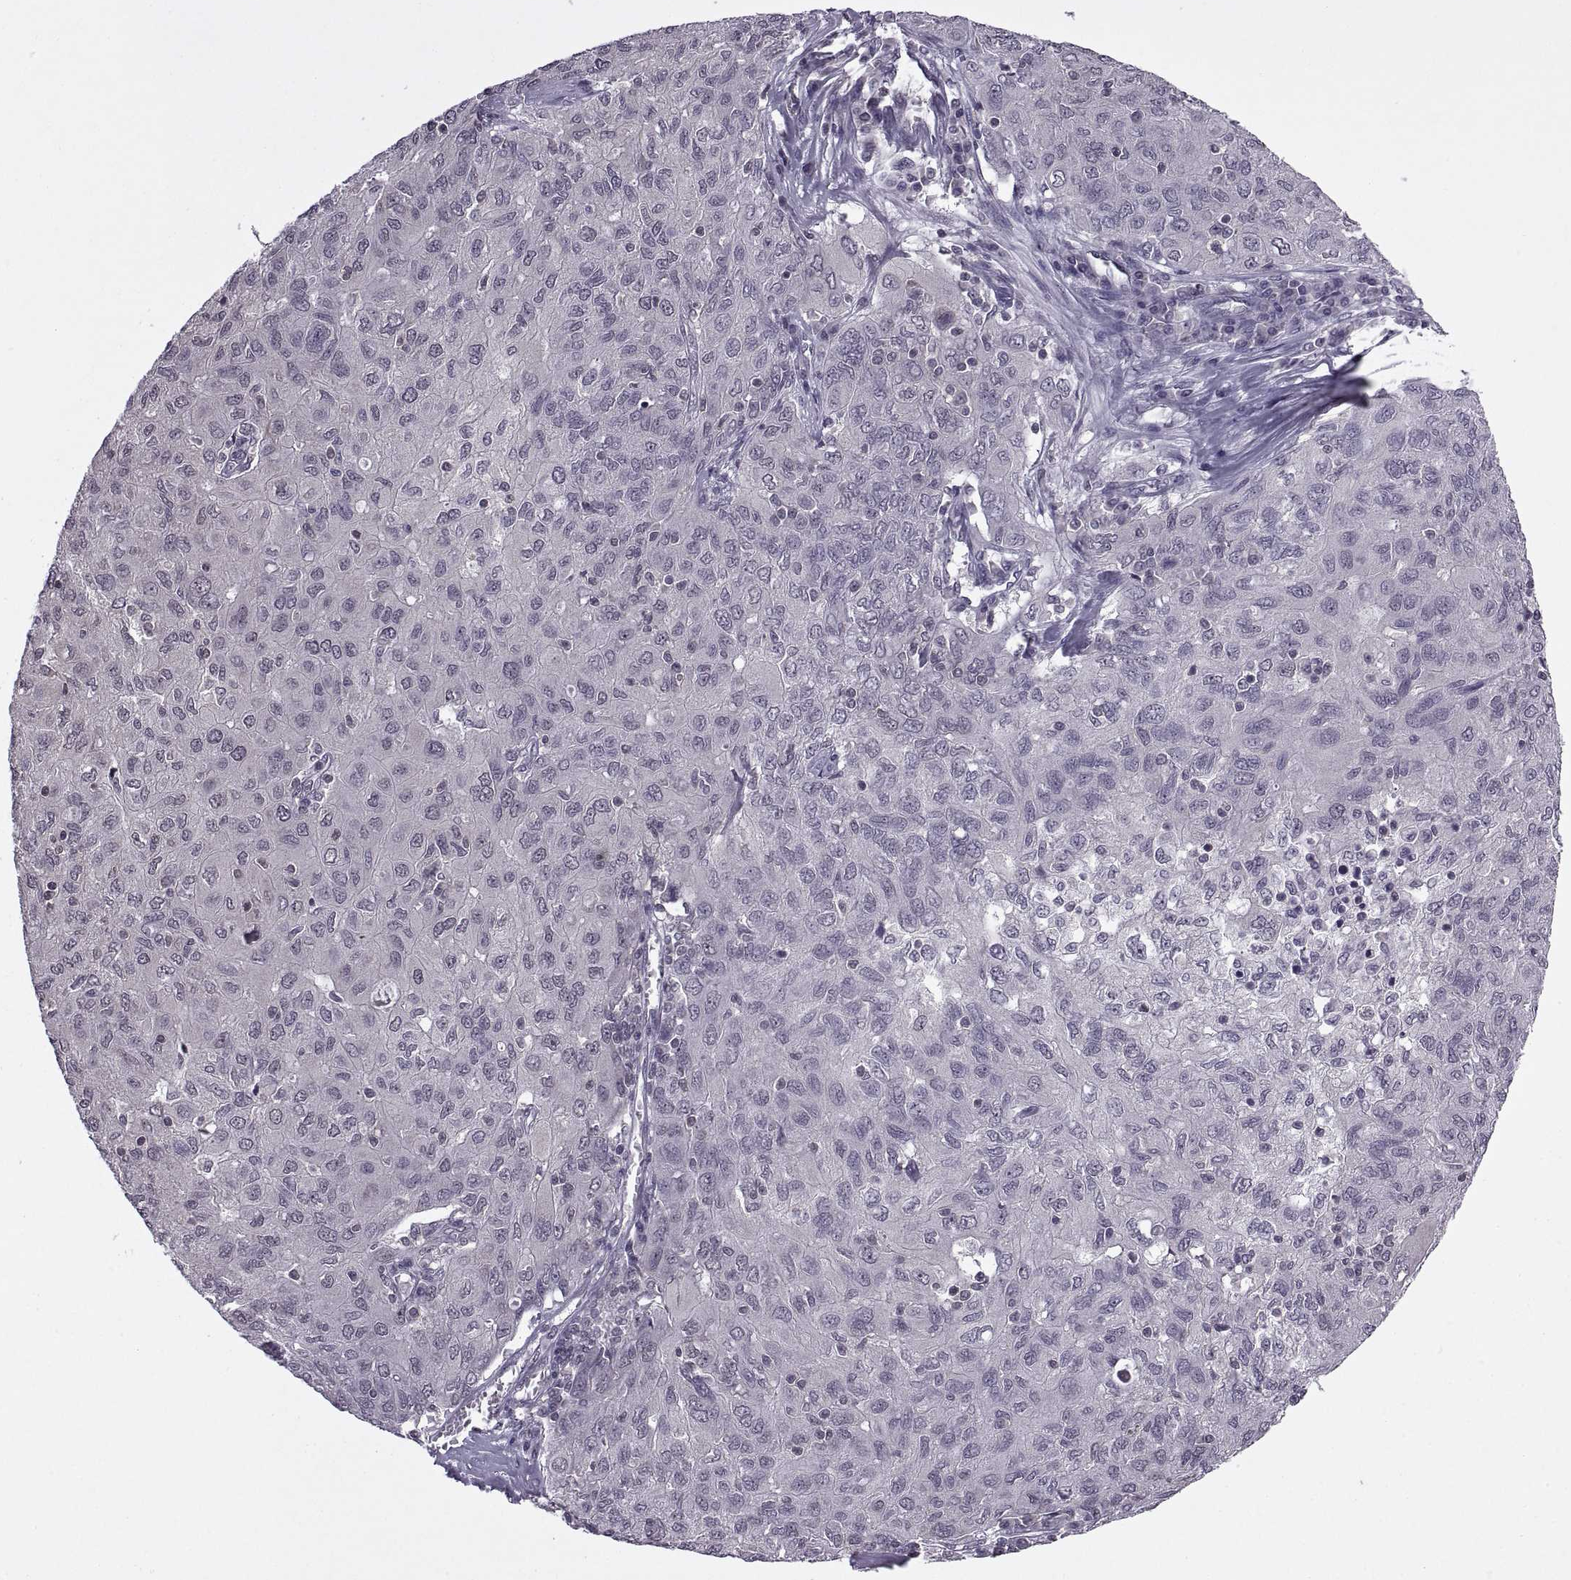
{"staining": {"intensity": "negative", "quantity": "none", "location": "none"}, "tissue": "ovarian cancer", "cell_type": "Tumor cells", "image_type": "cancer", "snomed": [{"axis": "morphology", "description": "Carcinoma, endometroid"}, {"axis": "topography", "description": "Ovary"}], "caption": "Tumor cells show no significant expression in ovarian cancer. (Stains: DAB (3,3'-diaminobenzidine) immunohistochemistry (IHC) with hematoxylin counter stain, Microscopy: brightfield microscopy at high magnification).", "gene": "INTS3", "patient": {"sex": "female", "age": 50}}